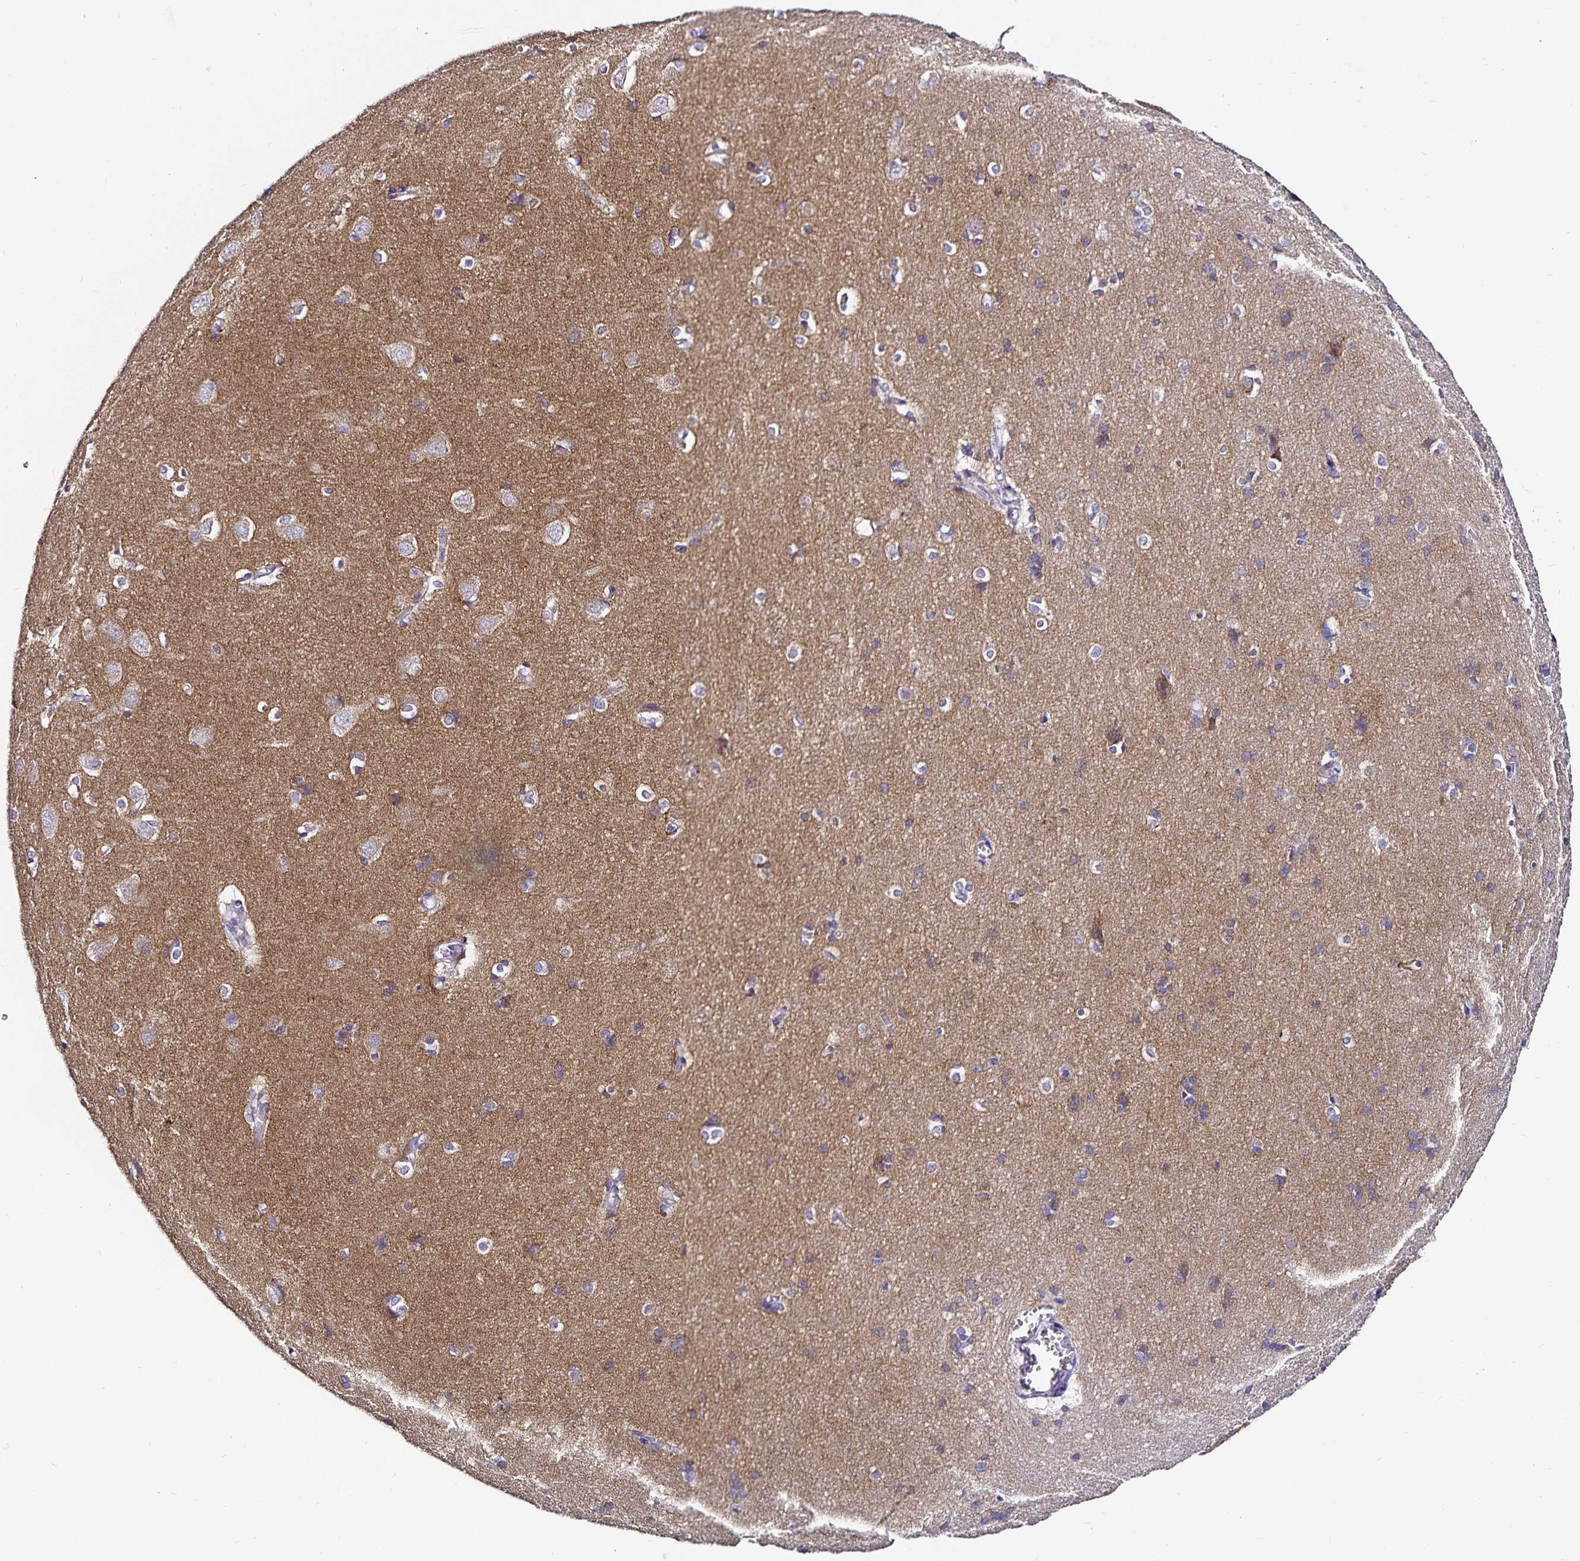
{"staining": {"intensity": "negative", "quantity": "none", "location": "none"}, "tissue": "cerebral cortex", "cell_type": "Endothelial cells", "image_type": "normal", "snomed": [{"axis": "morphology", "description": "Normal tissue, NOS"}, {"axis": "topography", "description": "Cerebral cortex"}], "caption": "Immunohistochemistry (IHC) image of unremarkable cerebral cortex stained for a protein (brown), which exhibits no positivity in endothelial cells.", "gene": "TSPAN7", "patient": {"sex": "male", "age": 37}}